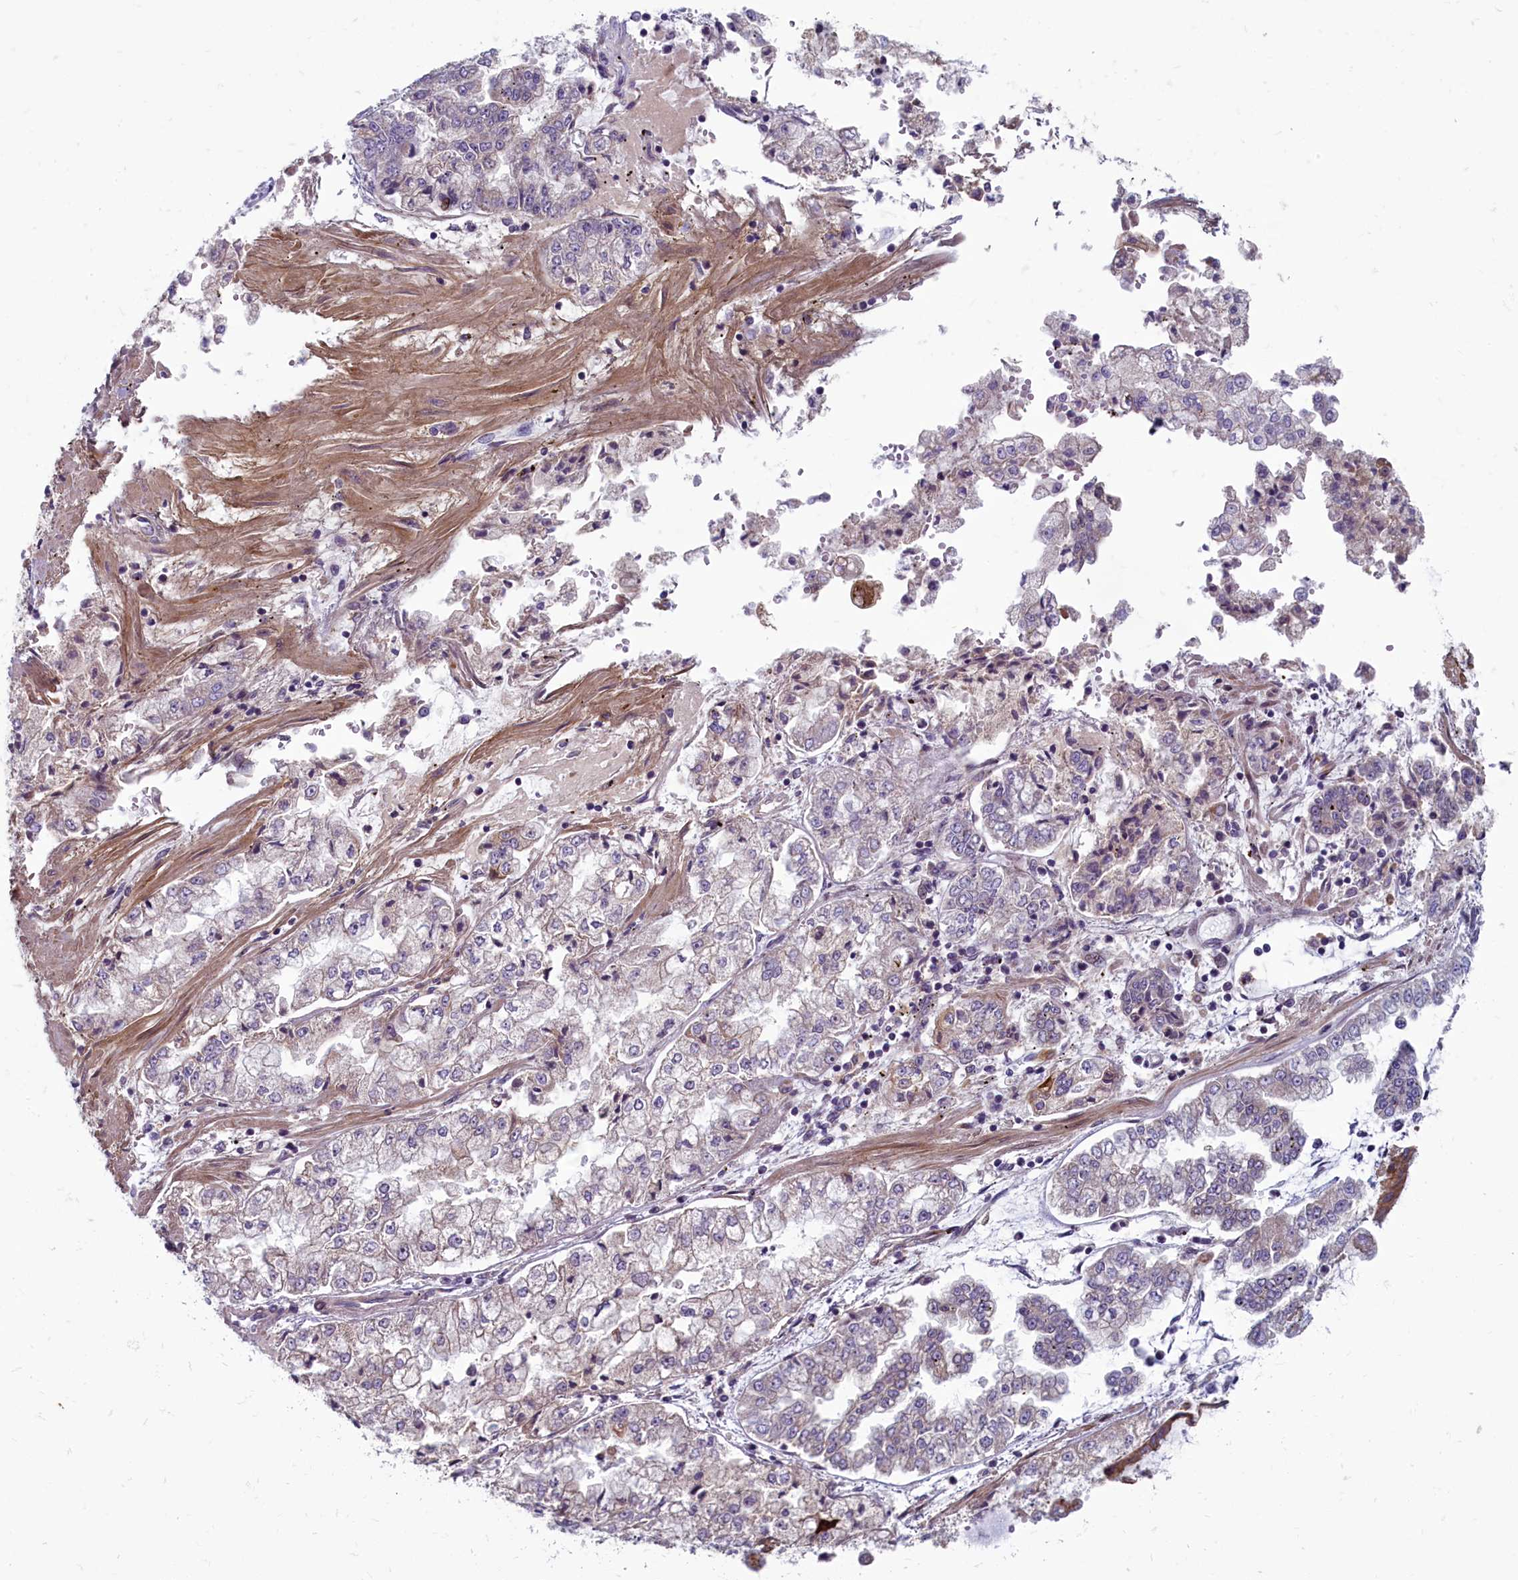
{"staining": {"intensity": "negative", "quantity": "none", "location": "none"}, "tissue": "stomach cancer", "cell_type": "Tumor cells", "image_type": "cancer", "snomed": [{"axis": "morphology", "description": "Adenocarcinoma, NOS"}, {"axis": "topography", "description": "Stomach"}], "caption": "Stomach adenocarcinoma was stained to show a protein in brown. There is no significant positivity in tumor cells.", "gene": "ANKRD39", "patient": {"sex": "male", "age": 76}}